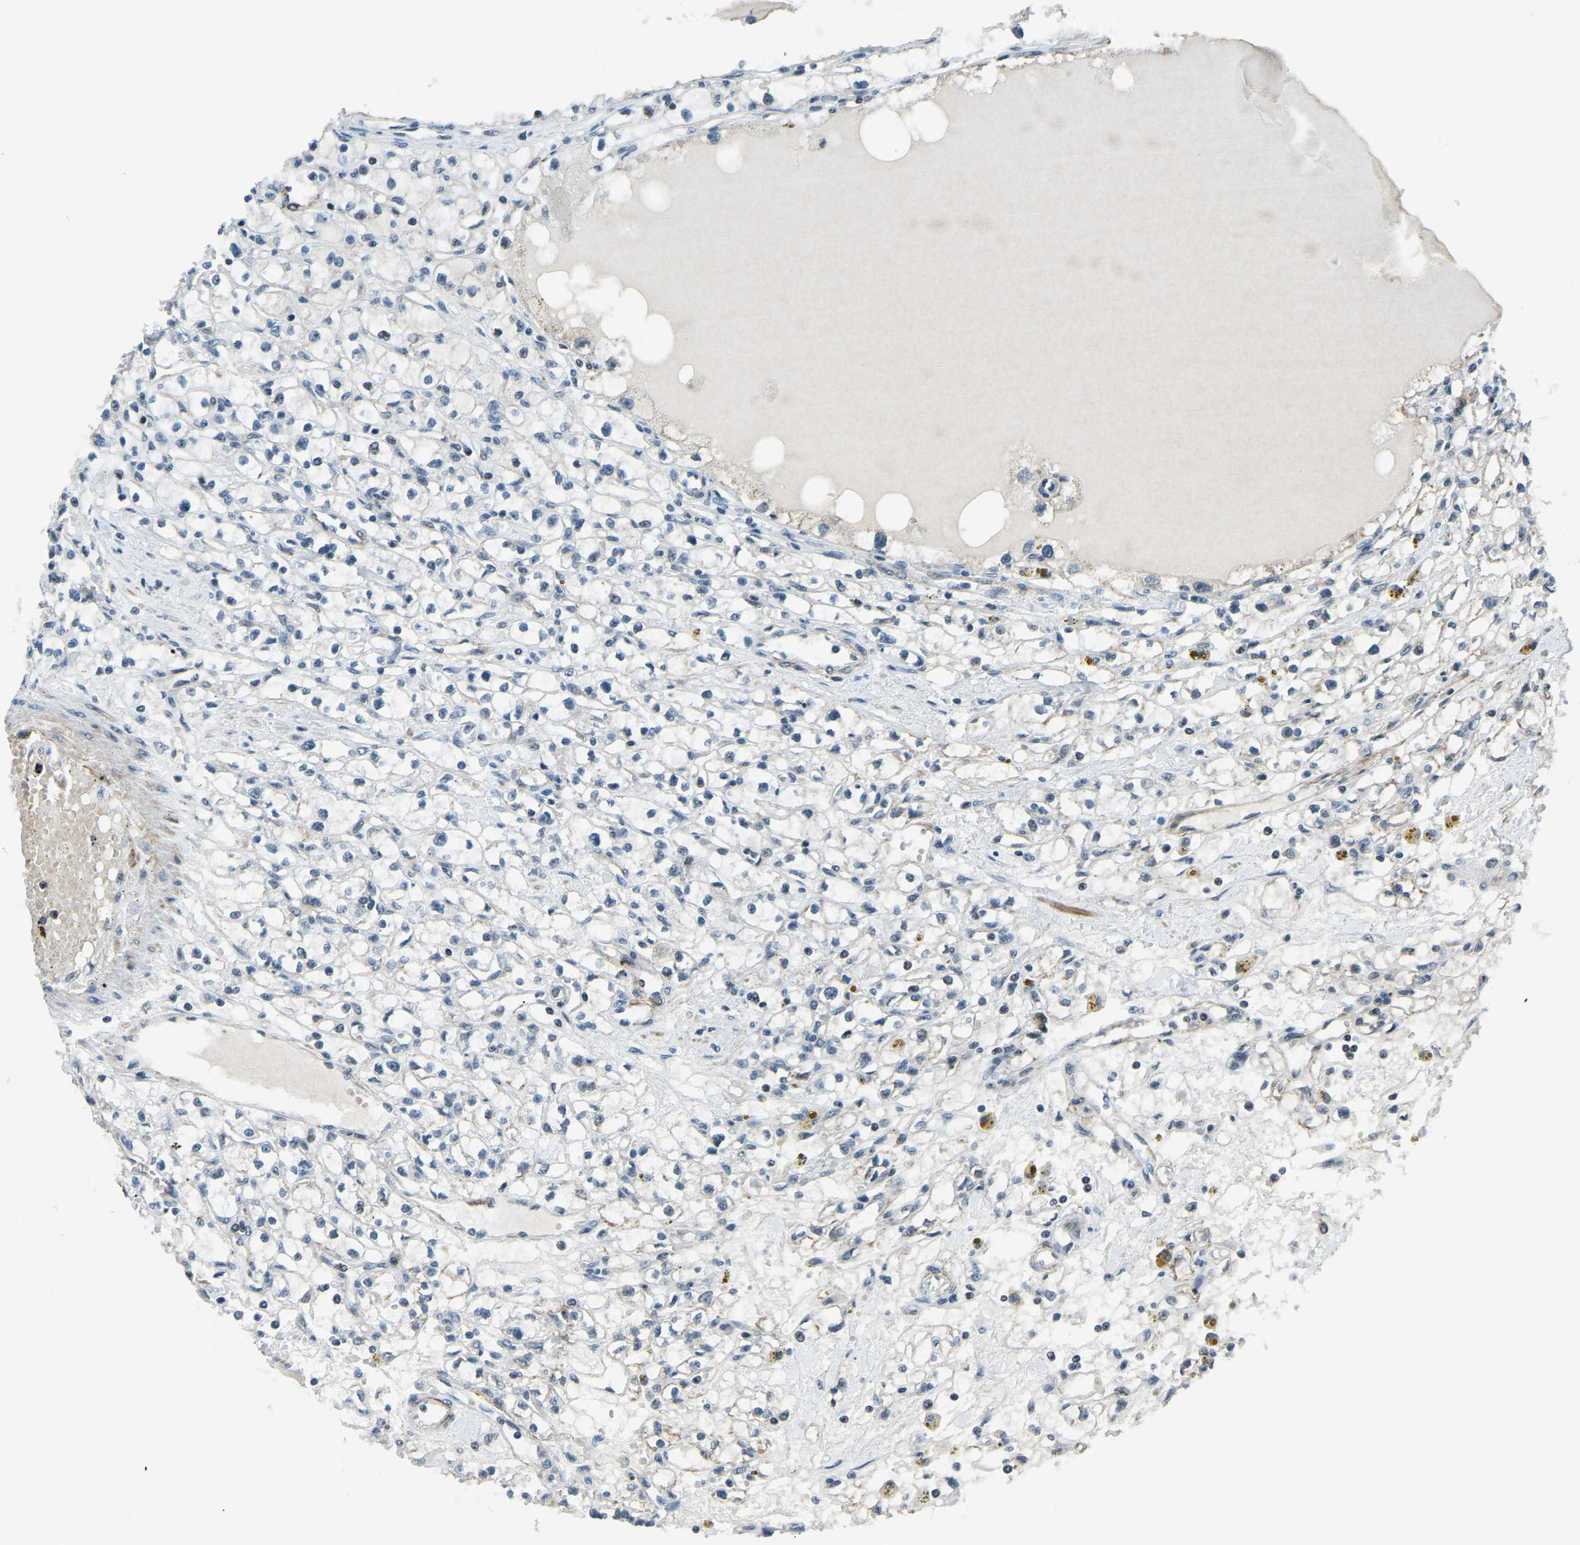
{"staining": {"intensity": "negative", "quantity": "none", "location": "none"}, "tissue": "renal cancer", "cell_type": "Tumor cells", "image_type": "cancer", "snomed": [{"axis": "morphology", "description": "Adenocarcinoma, NOS"}, {"axis": "topography", "description": "Kidney"}], "caption": "Immunohistochemistry (IHC) histopathology image of adenocarcinoma (renal) stained for a protein (brown), which displays no staining in tumor cells. The staining is performed using DAB brown chromogen with nuclei counter-stained in using hematoxylin.", "gene": "PRCC", "patient": {"sex": "male", "age": 56}}